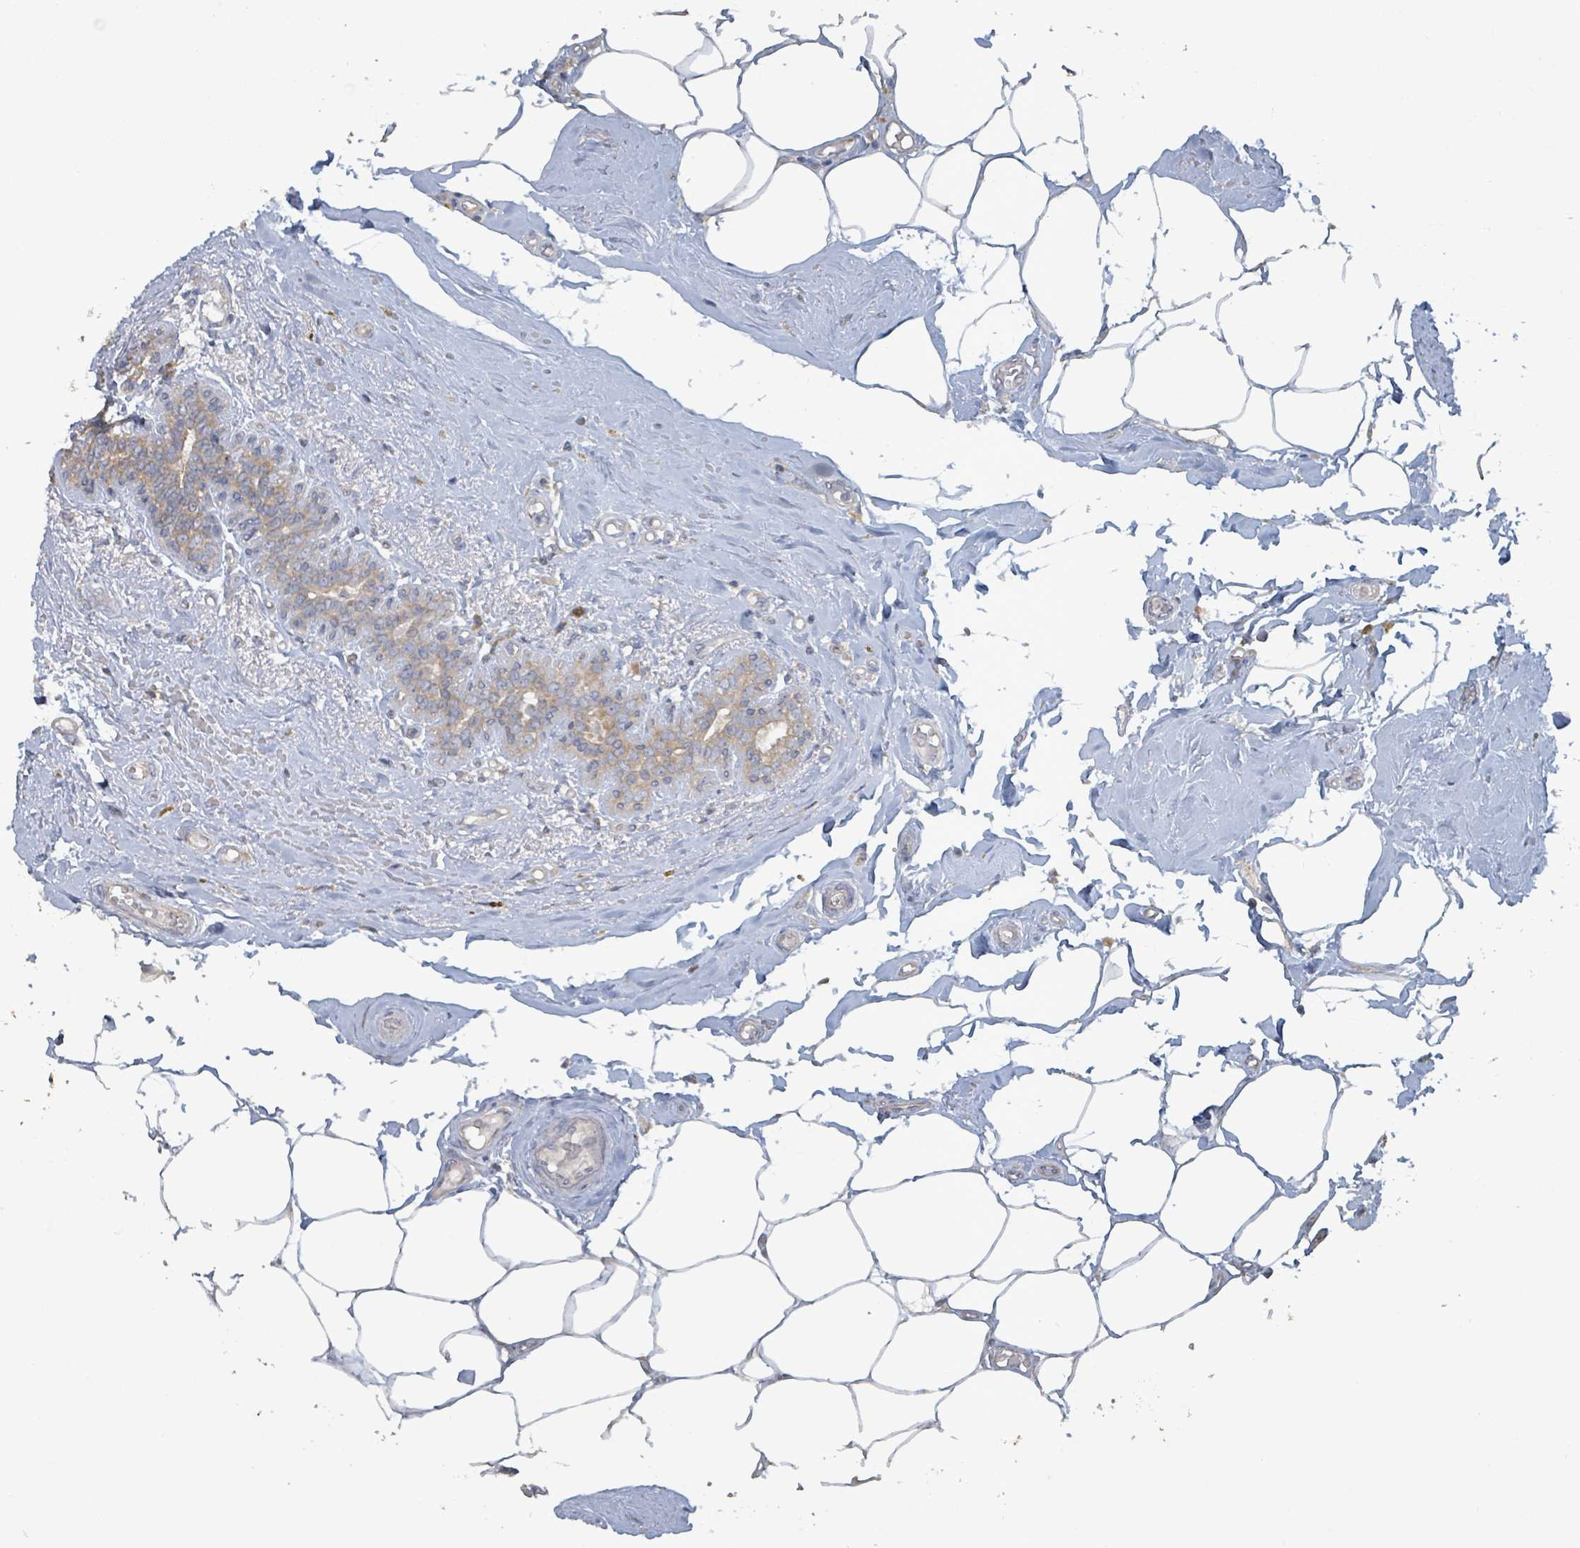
{"staining": {"intensity": "weak", "quantity": ">75%", "location": "cytoplasmic/membranous"}, "tissue": "breast cancer", "cell_type": "Tumor cells", "image_type": "cancer", "snomed": [{"axis": "morphology", "description": "Duct carcinoma"}, {"axis": "topography", "description": "Breast"}], "caption": "Protein expression by immunohistochemistry displays weak cytoplasmic/membranous staining in about >75% of tumor cells in infiltrating ductal carcinoma (breast).", "gene": "RPL32", "patient": {"sex": "female", "age": 73}}